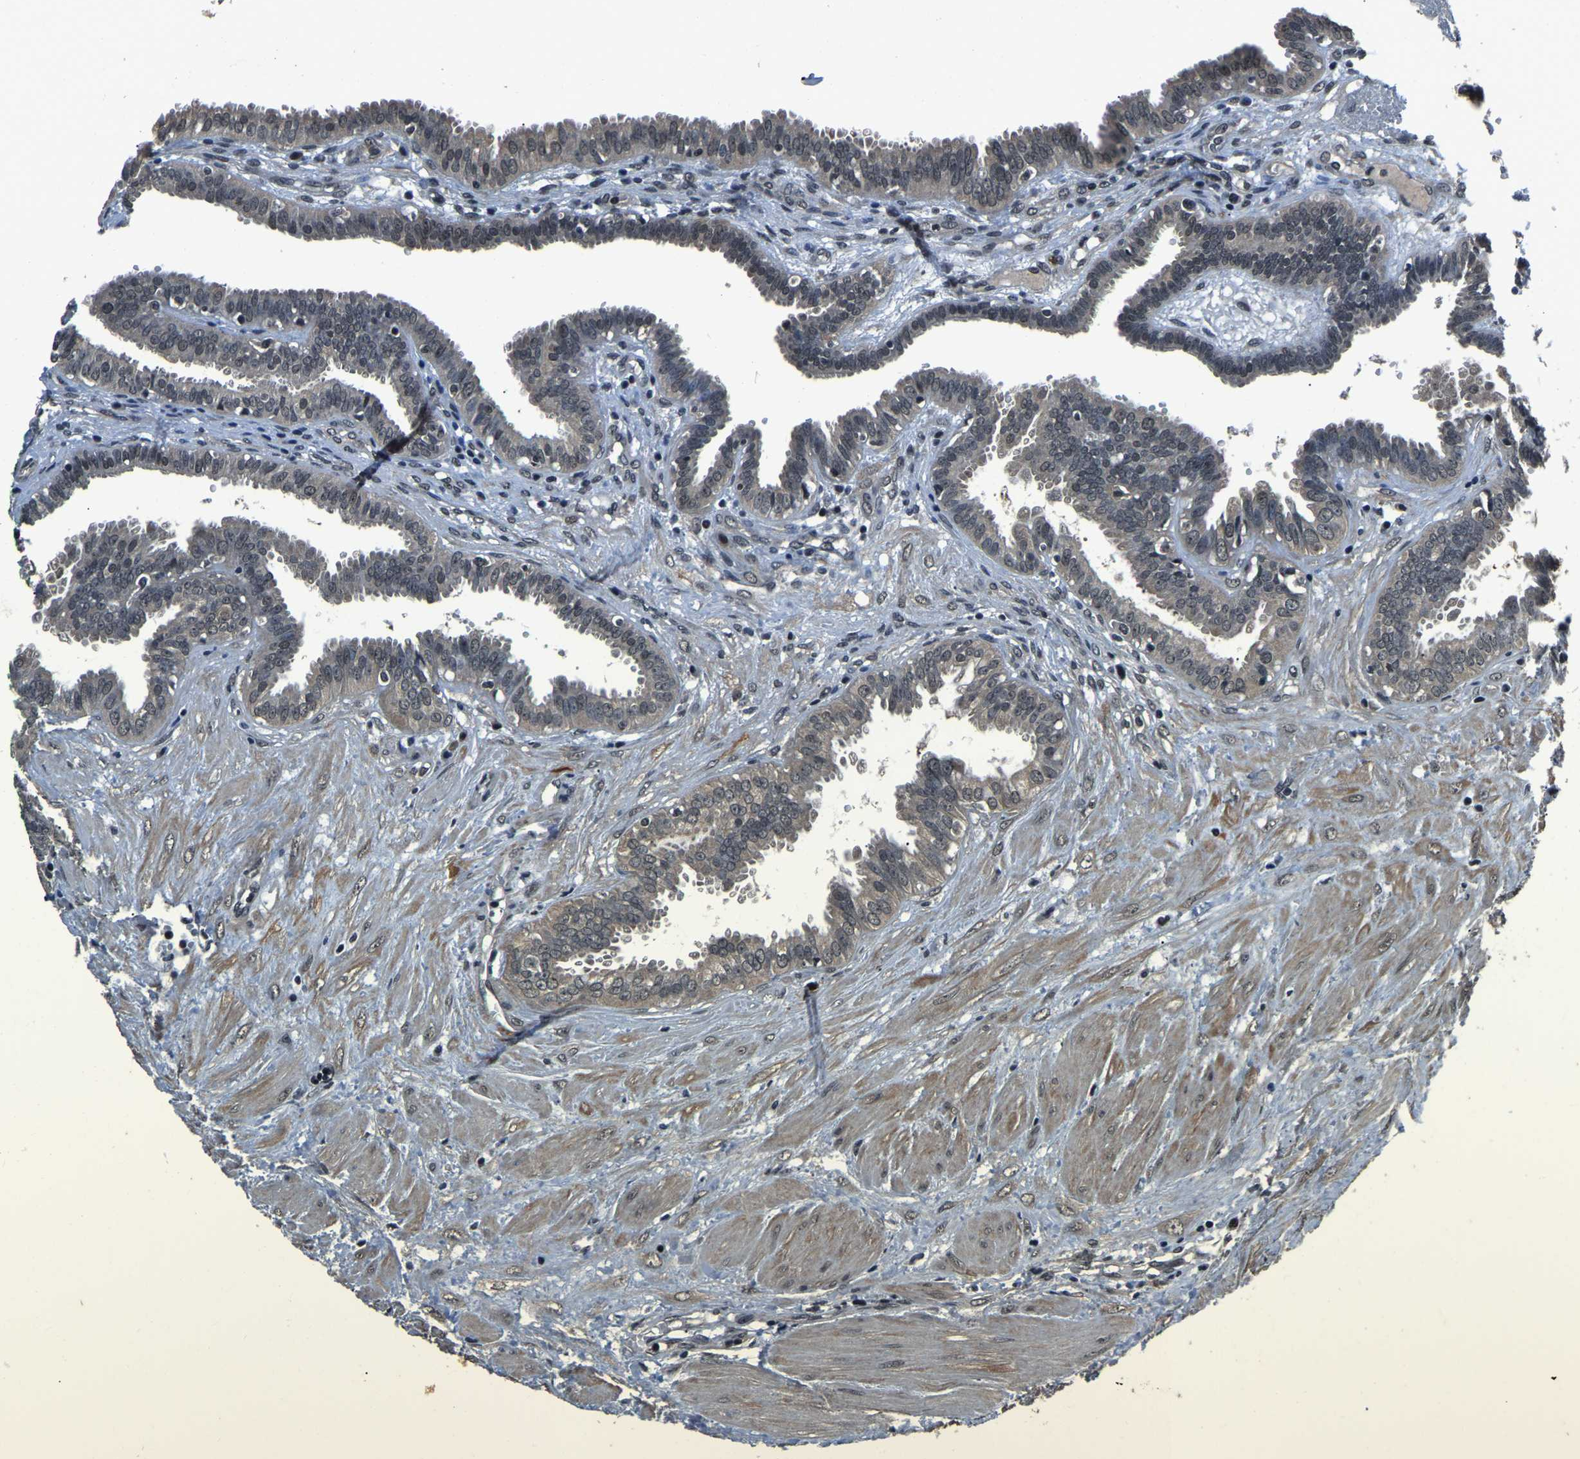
{"staining": {"intensity": "moderate", "quantity": "25%-75%", "location": "cytoplasmic/membranous"}, "tissue": "fallopian tube", "cell_type": "Glandular cells", "image_type": "normal", "snomed": [{"axis": "morphology", "description": "Normal tissue, NOS"}, {"axis": "topography", "description": "Fallopian tube"}, {"axis": "topography", "description": "Placenta"}], "caption": "Protein analysis of unremarkable fallopian tube demonstrates moderate cytoplasmic/membranous positivity in approximately 25%-75% of glandular cells. Immunohistochemistry stains the protein in brown and the nuclei are stained blue.", "gene": "ANKIB1", "patient": {"sex": "female", "age": 32}}